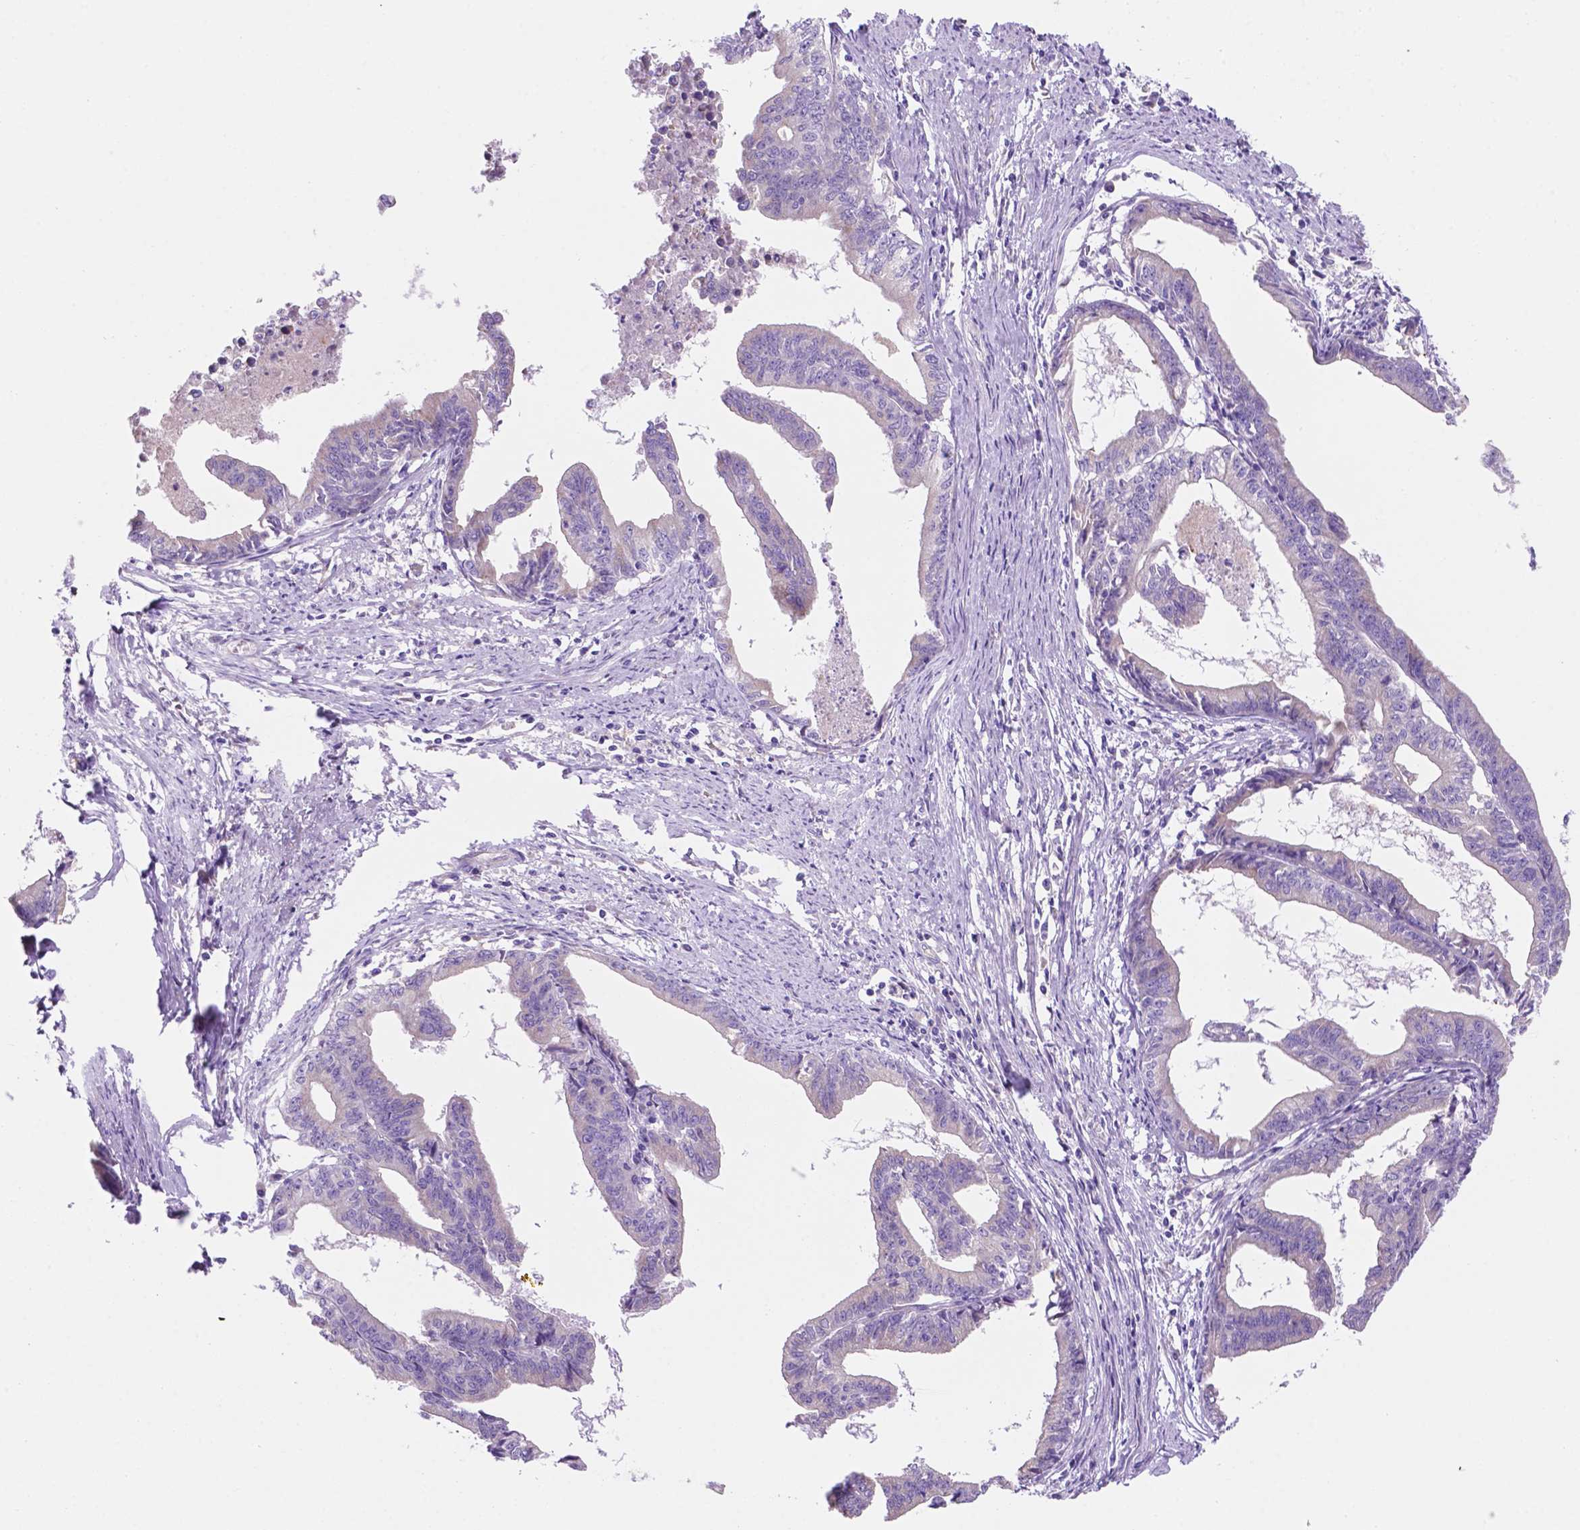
{"staining": {"intensity": "negative", "quantity": "none", "location": "none"}, "tissue": "endometrial cancer", "cell_type": "Tumor cells", "image_type": "cancer", "snomed": [{"axis": "morphology", "description": "Adenocarcinoma, NOS"}, {"axis": "topography", "description": "Endometrium"}], "caption": "Protein analysis of adenocarcinoma (endometrial) displays no significant staining in tumor cells.", "gene": "CEACAM7", "patient": {"sex": "female", "age": 65}}